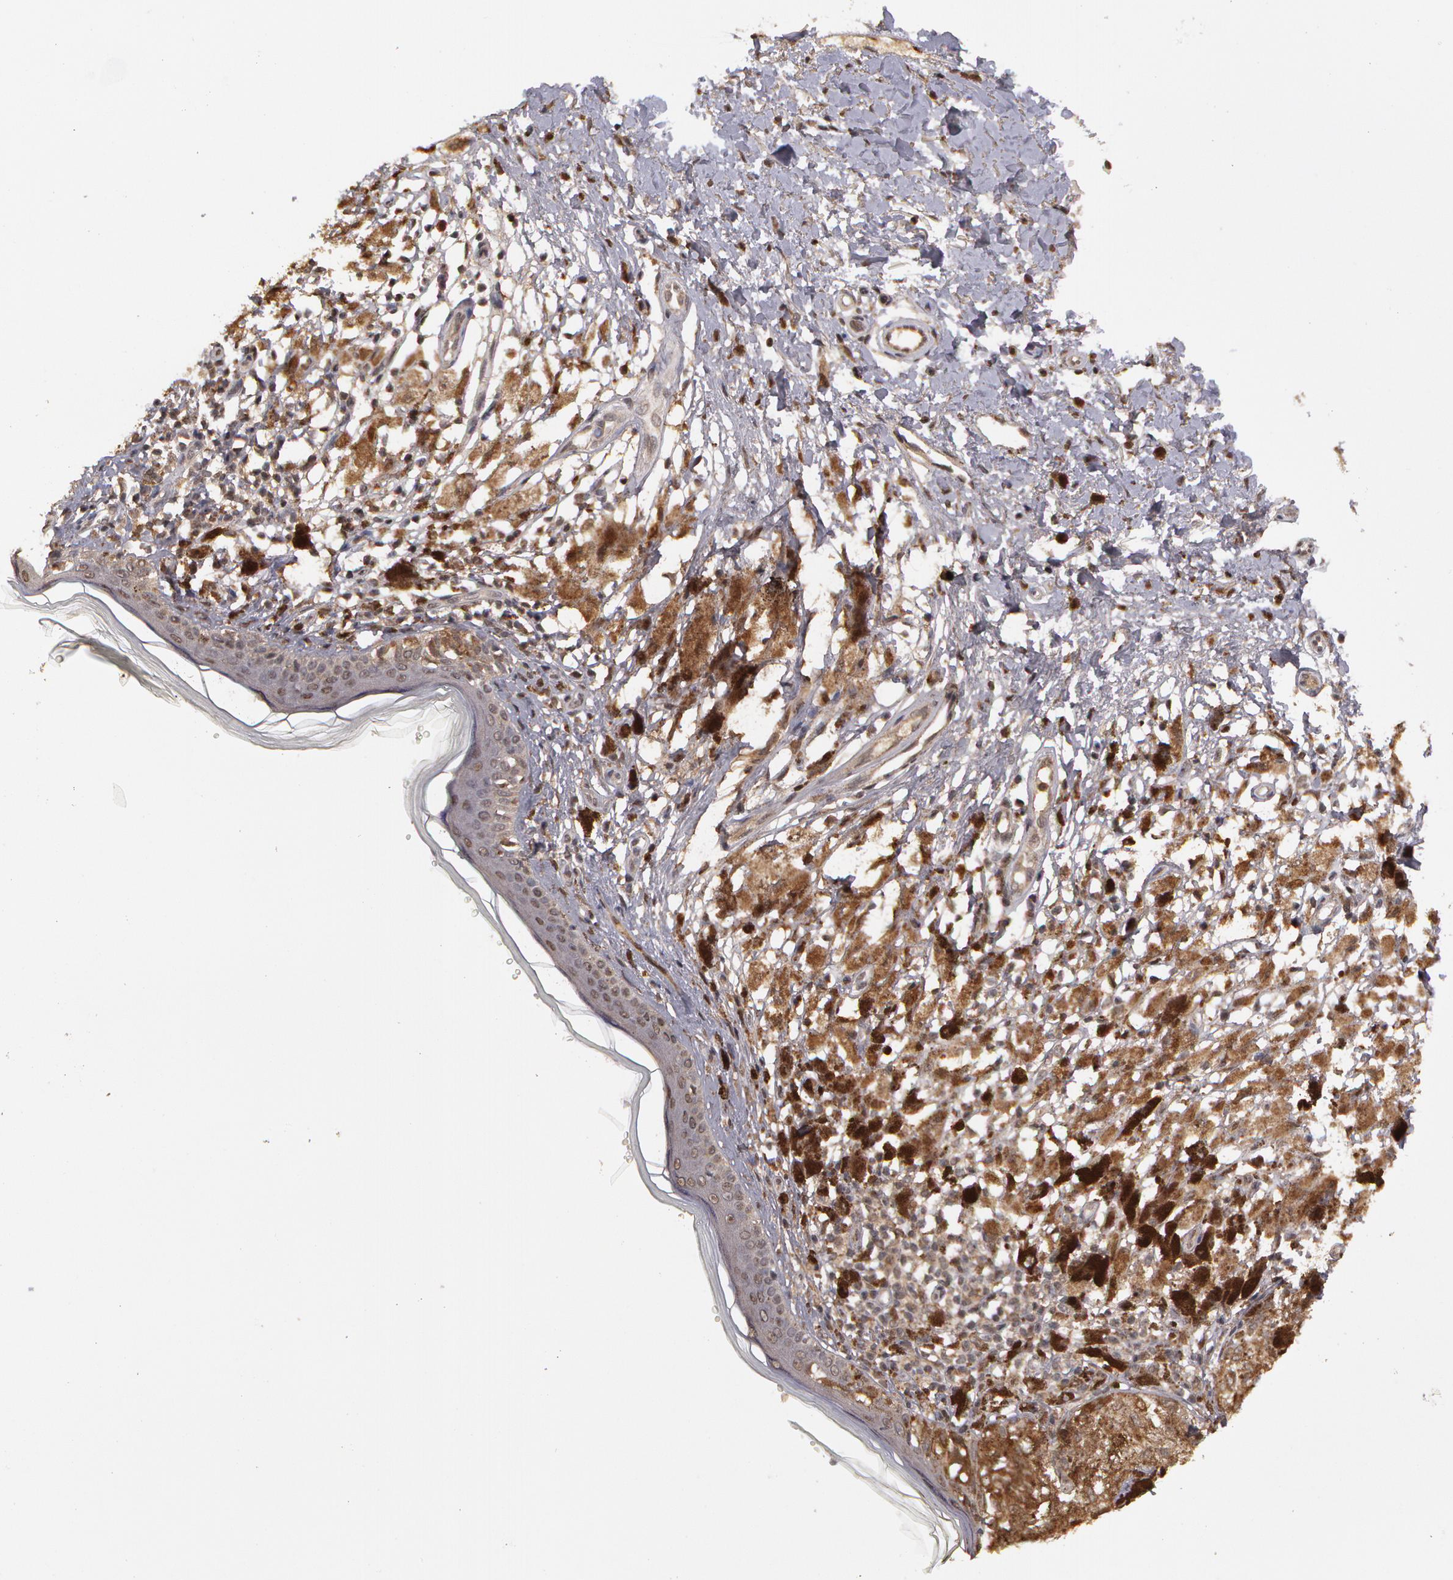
{"staining": {"intensity": "strong", "quantity": ">75%", "location": "cytoplasmic/membranous"}, "tissue": "melanoma", "cell_type": "Tumor cells", "image_type": "cancer", "snomed": [{"axis": "morphology", "description": "Malignant melanoma, NOS"}, {"axis": "topography", "description": "Skin"}], "caption": "Malignant melanoma stained with a protein marker displays strong staining in tumor cells.", "gene": "GLIS1", "patient": {"sex": "male", "age": 88}}